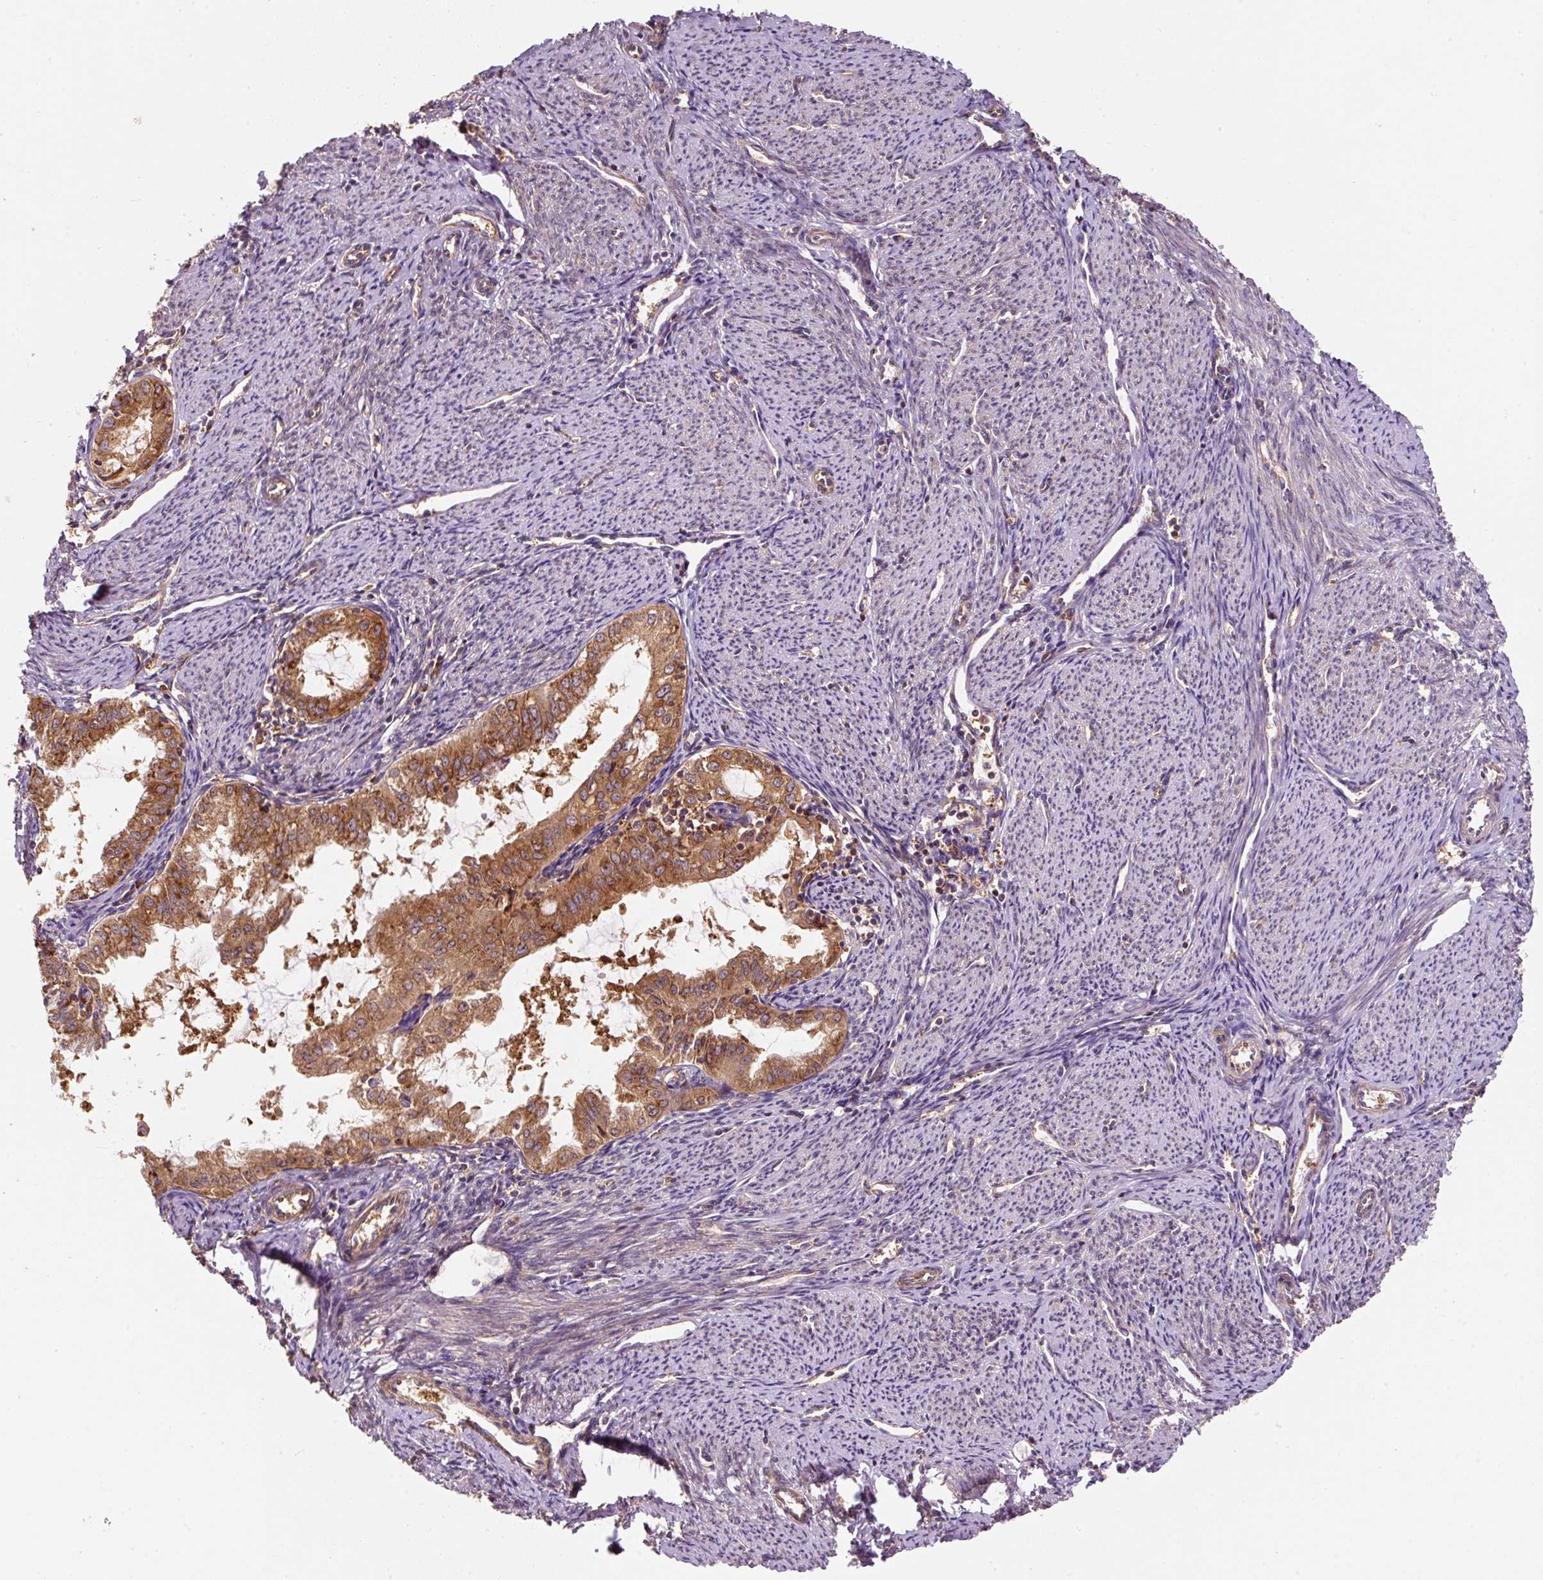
{"staining": {"intensity": "strong", "quantity": ">75%", "location": "cytoplasmic/membranous"}, "tissue": "endometrial cancer", "cell_type": "Tumor cells", "image_type": "cancer", "snomed": [{"axis": "morphology", "description": "Adenocarcinoma, NOS"}, {"axis": "topography", "description": "Endometrium"}], "caption": "Immunohistochemistry (IHC) histopathology image of endometrial cancer (adenocarcinoma) stained for a protein (brown), which reveals high levels of strong cytoplasmic/membranous staining in approximately >75% of tumor cells.", "gene": "EIF2S2", "patient": {"sex": "female", "age": 70}}